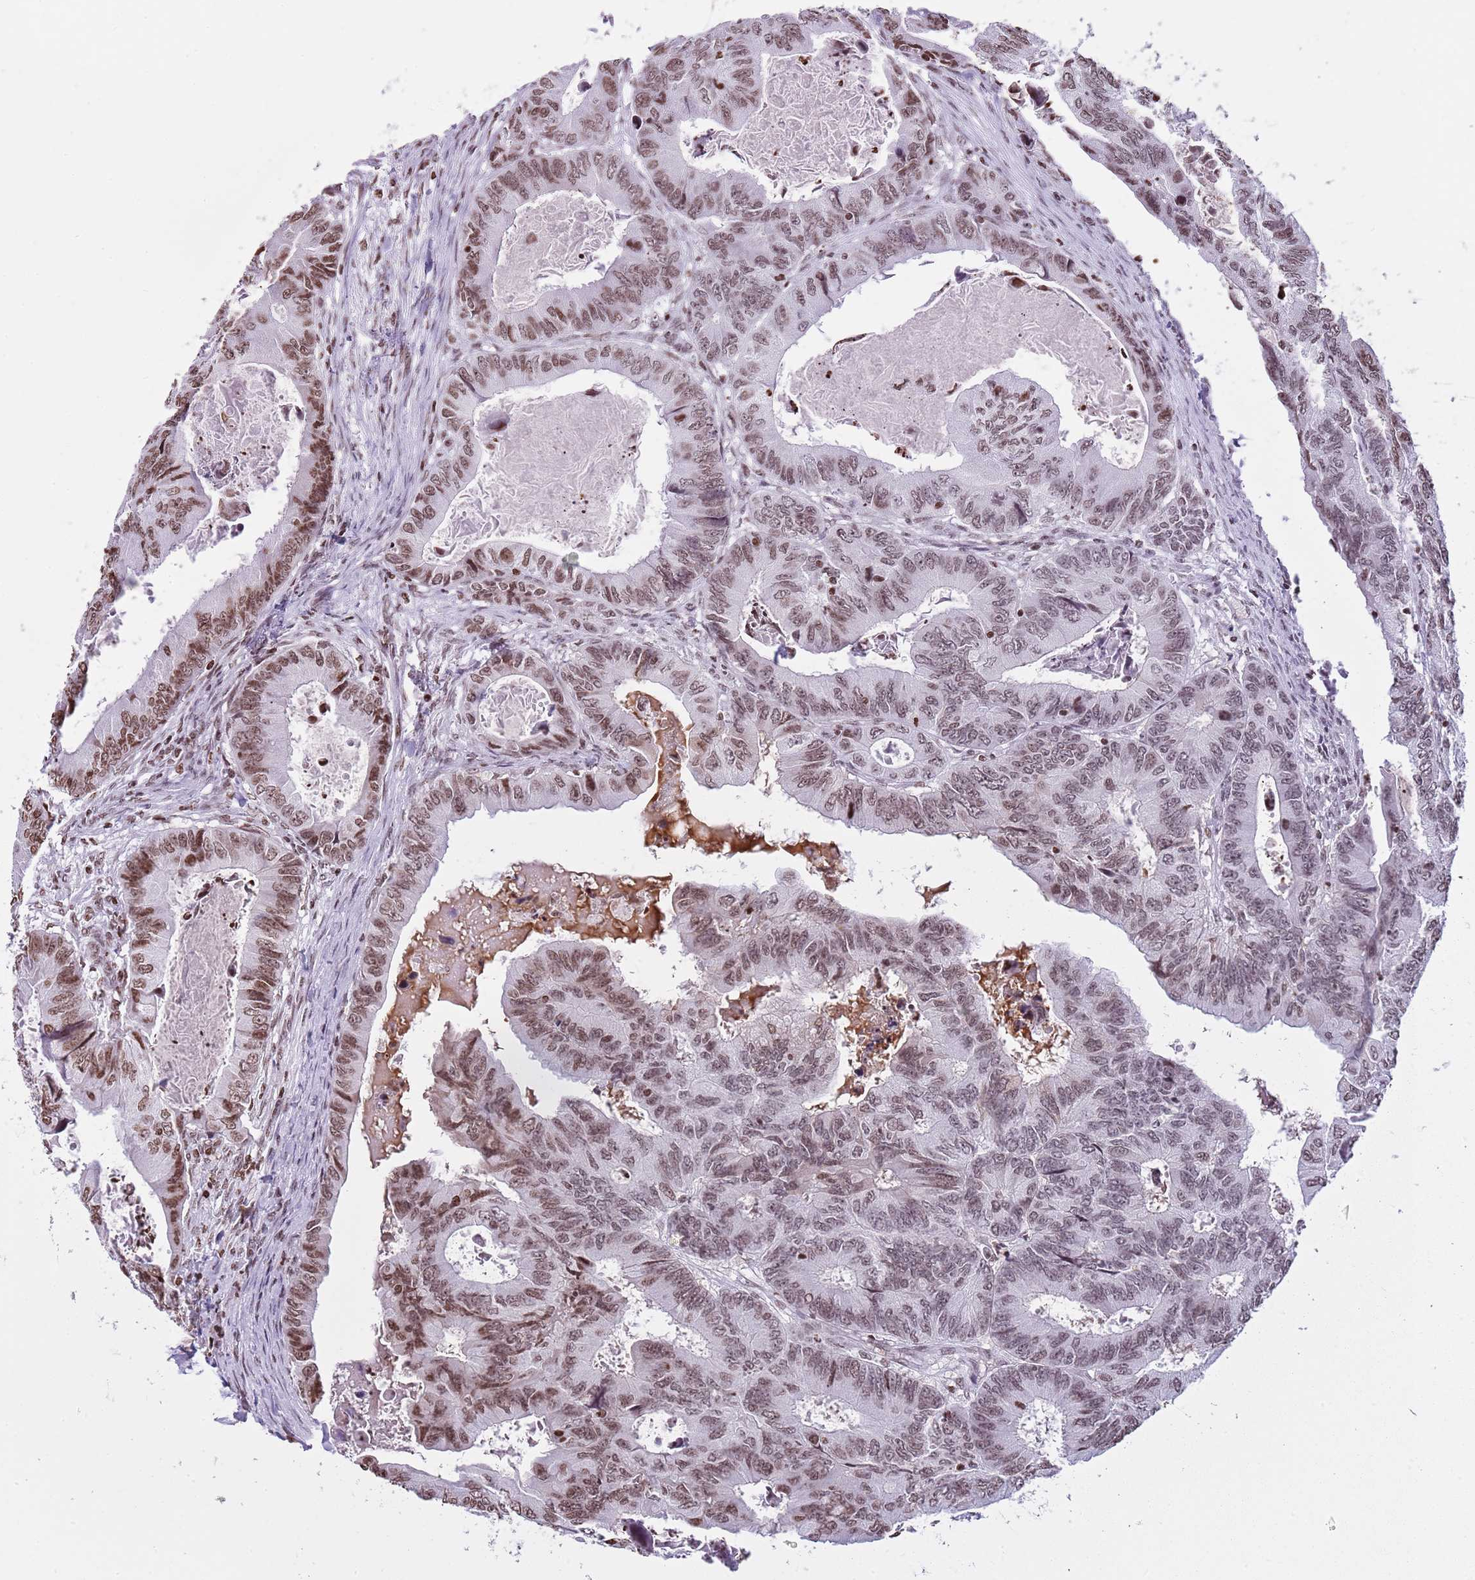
{"staining": {"intensity": "moderate", "quantity": ">75%", "location": "nuclear"}, "tissue": "colorectal cancer", "cell_type": "Tumor cells", "image_type": "cancer", "snomed": [{"axis": "morphology", "description": "Adenocarcinoma, NOS"}, {"axis": "topography", "description": "Colon"}], "caption": "Colorectal adenocarcinoma stained for a protein reveals moderate nuclear positivity in tumor cells.", "gene": "KPNA3", "patient": {"sex": "male", "age": 85}}